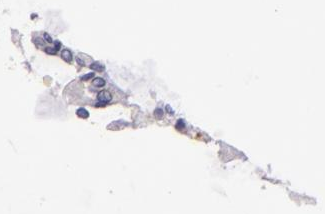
{"staining": {"intensity": "negative", "quantity": "none", "location": "none"}, "tissue": "gallbladder", "cell_type": "Glandular cells", "image_type": "normal", "snomed": [{"axis": "morphology", "description": "Normal tissue, NOS"}, {"axis": "morphology", "description": "Inflammation, NOS"}, {"axis": "topography", "description": "Gallbladder"}], "caption": "Immunohistochemistry (IHC) histopathology image of normal gallbladder: human gallbladder stained with DAB (3,3'-diaminobenzidine) reveals no significant protein positivity in glandular cells.", "gene": "CD9", "patient": {"sex": "male", "age": 66}}